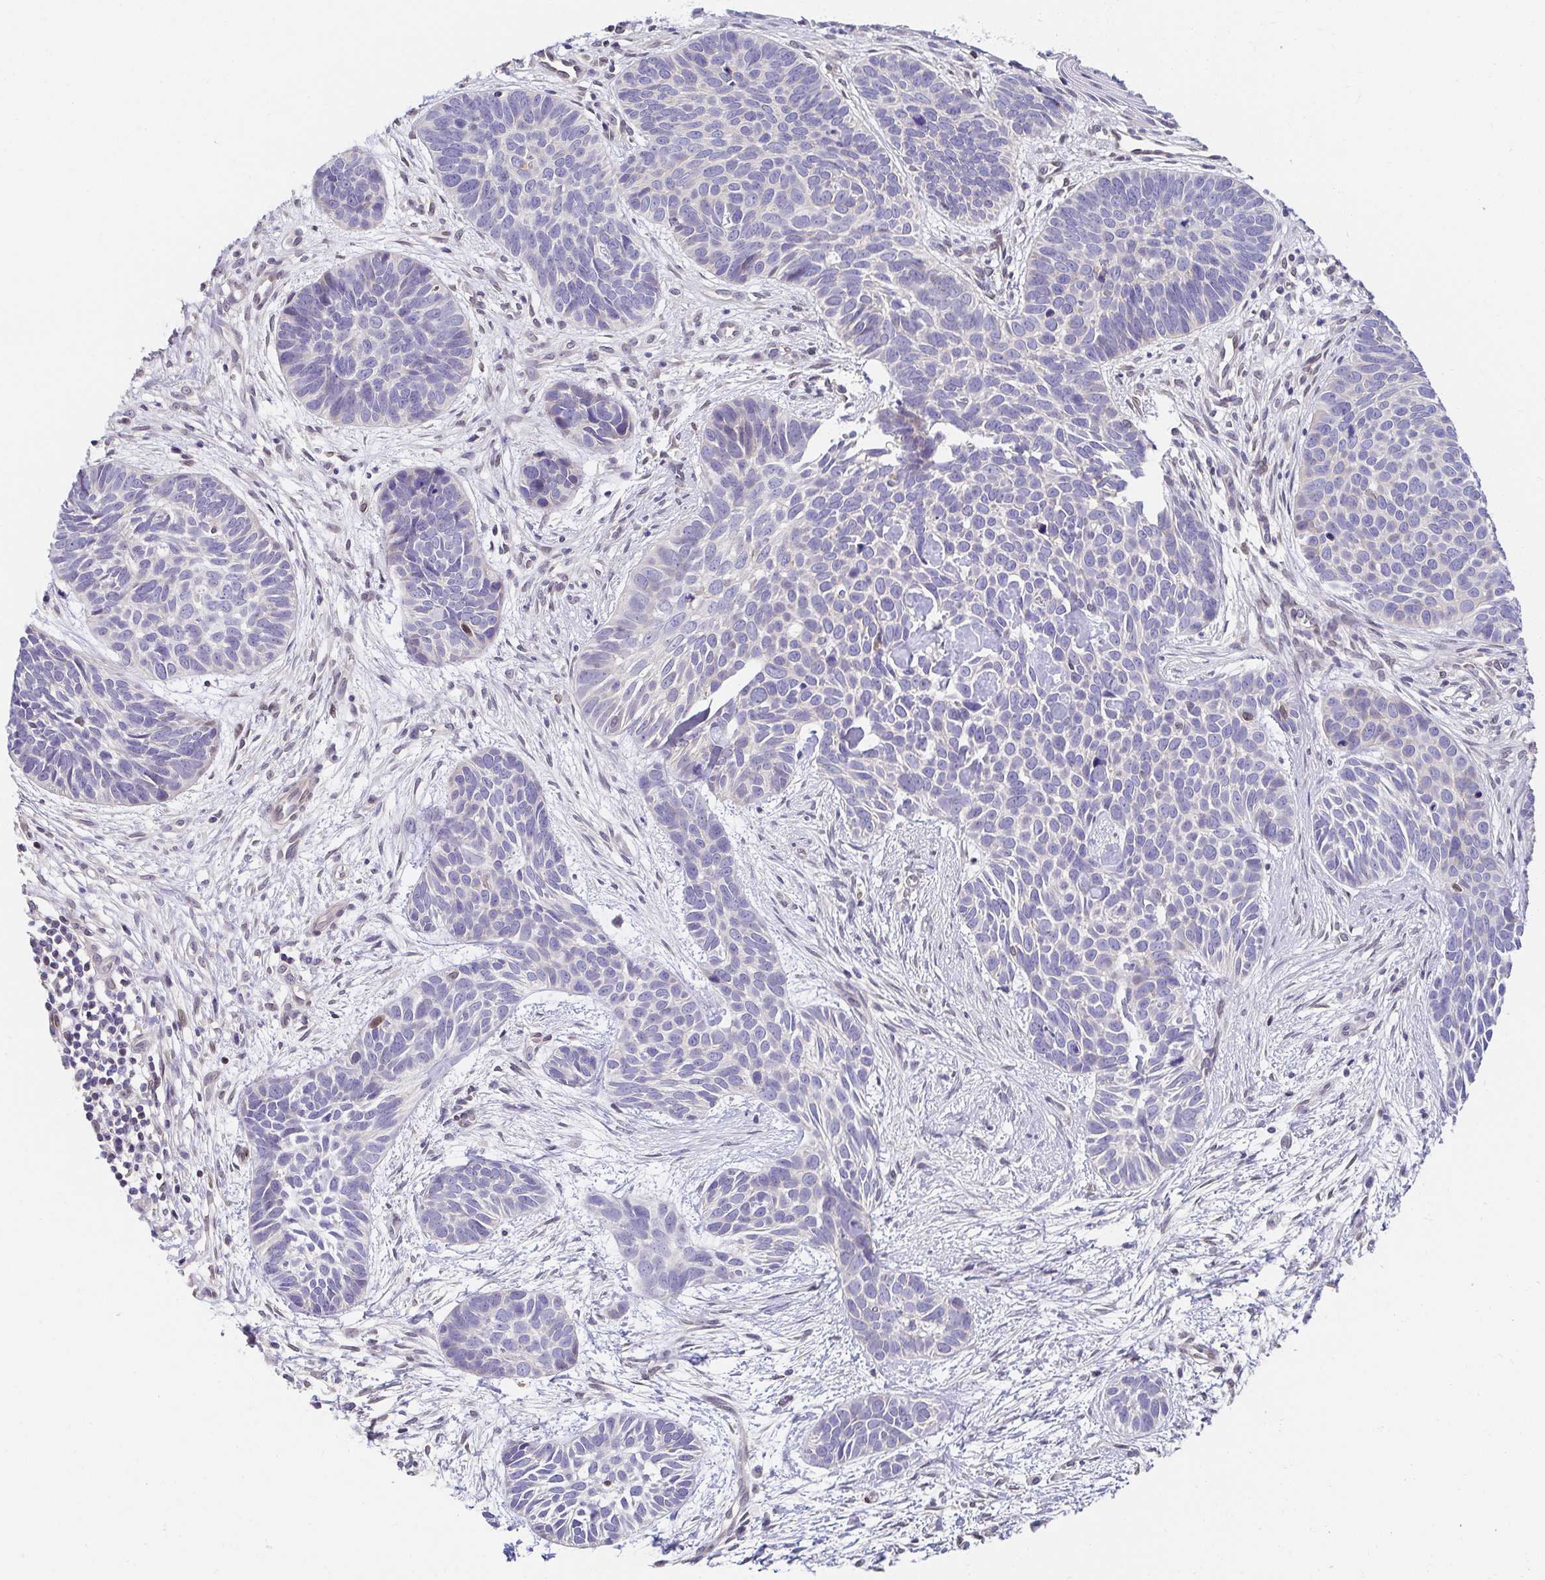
{"staining": {"intensity": "negative", "quantity": "none", "location": "none"}, "tissue": "skin cancer", "cell_type": "Tumor cells", "image_type": "cancer", "snomed": [{"axis": "morphology", "description": "Basal cell carcinoma"}, {"axis": "topography", "description": "Skin"}], "caption": "Immunohistochemistry (IHC) of basal cell carcinoma (skin) reveals no staining in tumor cells. The staining is performed using DAB brown chromogen with nuclei counter-stained in using hematoxylin.", "gene": "AKAP14", "patient": {"sex": "male", "age": 69}}